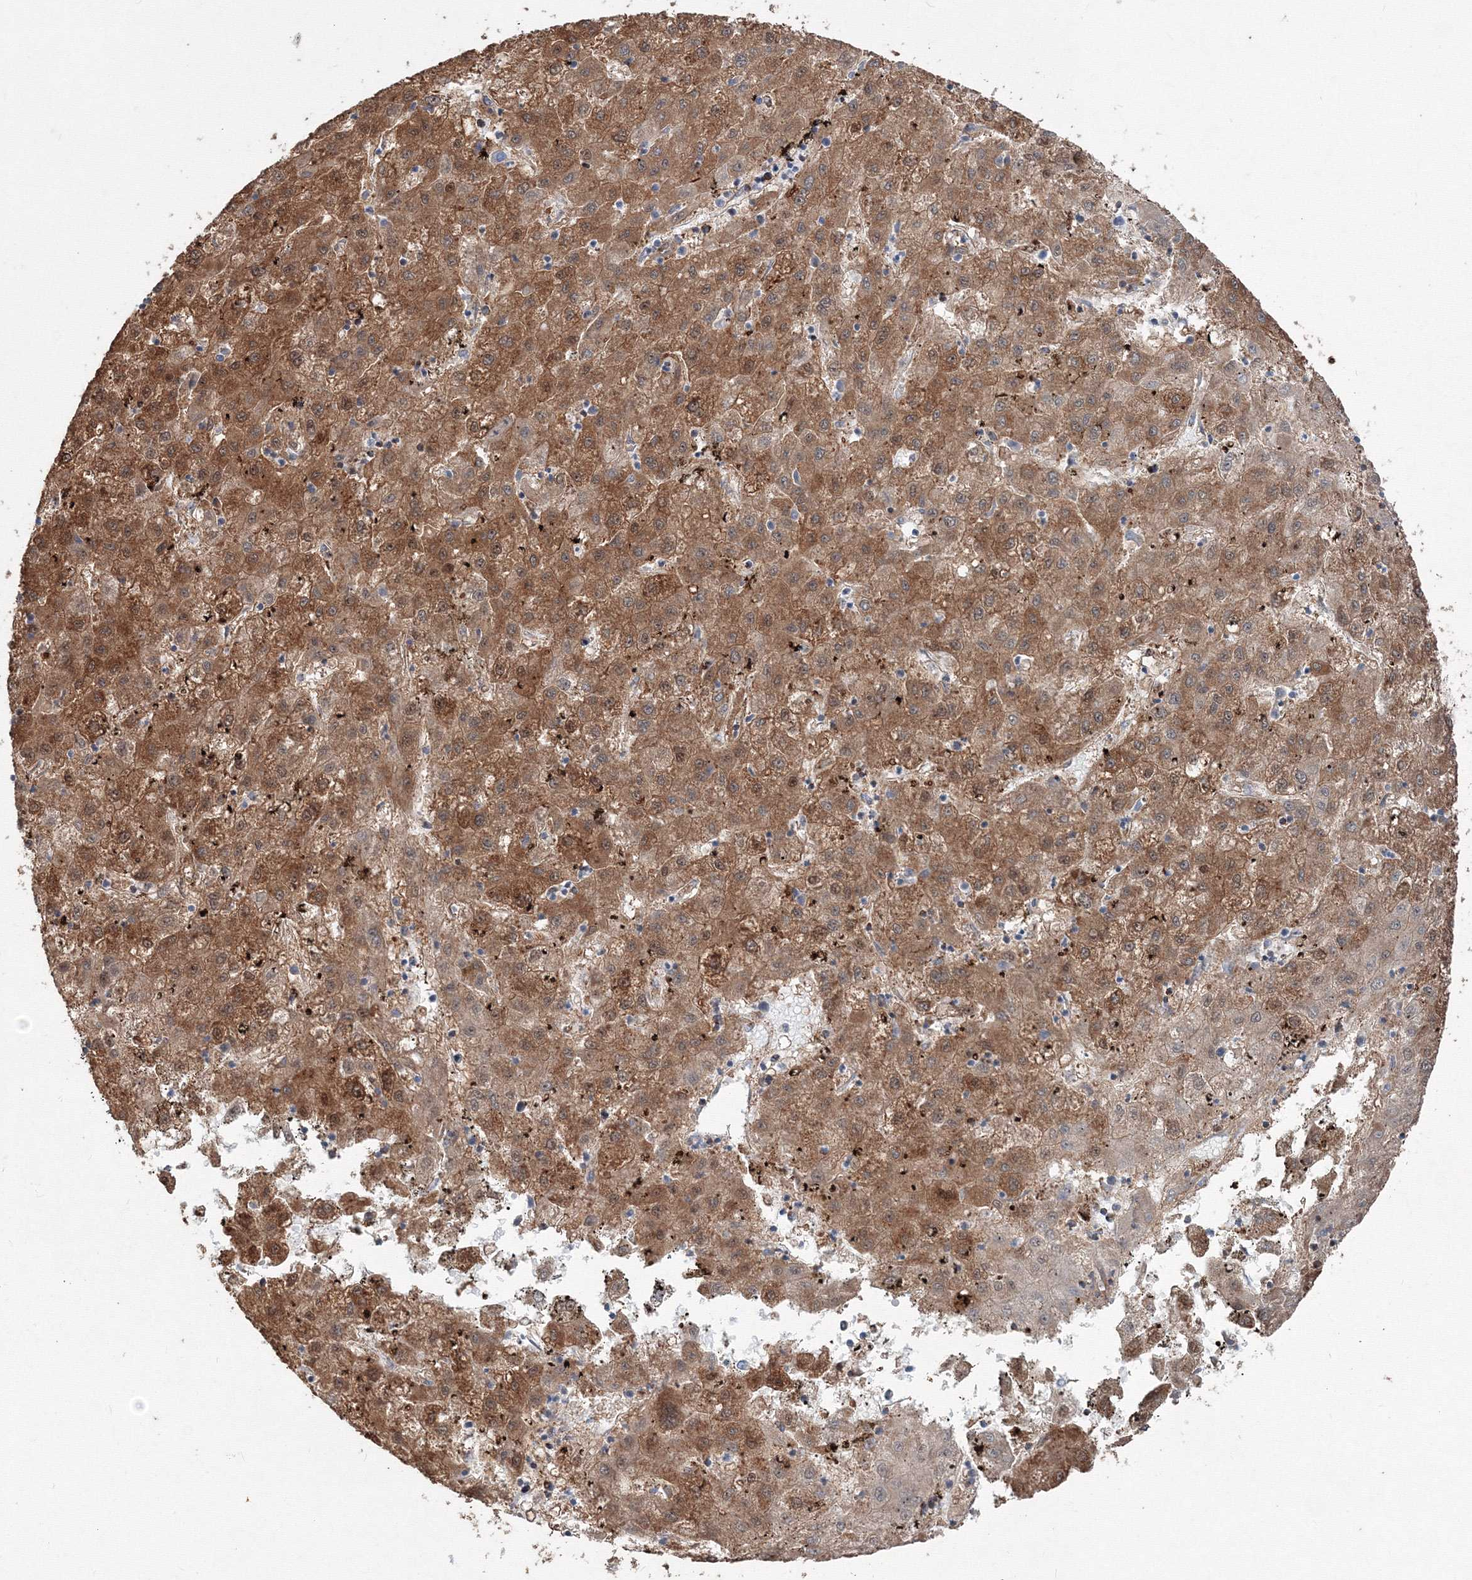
{"staining": {"intensity": "moderate", "quantity": ">75%", "location": "cytoplasmic/membranous"}, "tissue": "liver cancer", "cell_type": "Tumor cells", "image_type": "cancer", "snomed": [{"axis": "morphology", "description": "Carcinoma, Hepatocellular, NOS"}, {"axis": "topography", "description": "Liver"}], "caption": "Immunohistochemistry (IHC) (DAB) staining of human liver cancer exhibits moderate cytoplasmic/membranous protein positivity in about >75% of tumor cells. (IHC, brightfield microscopy, high magnification).", "gene": "MKRN2", "patient": {"sex": "male", "age": 72}}